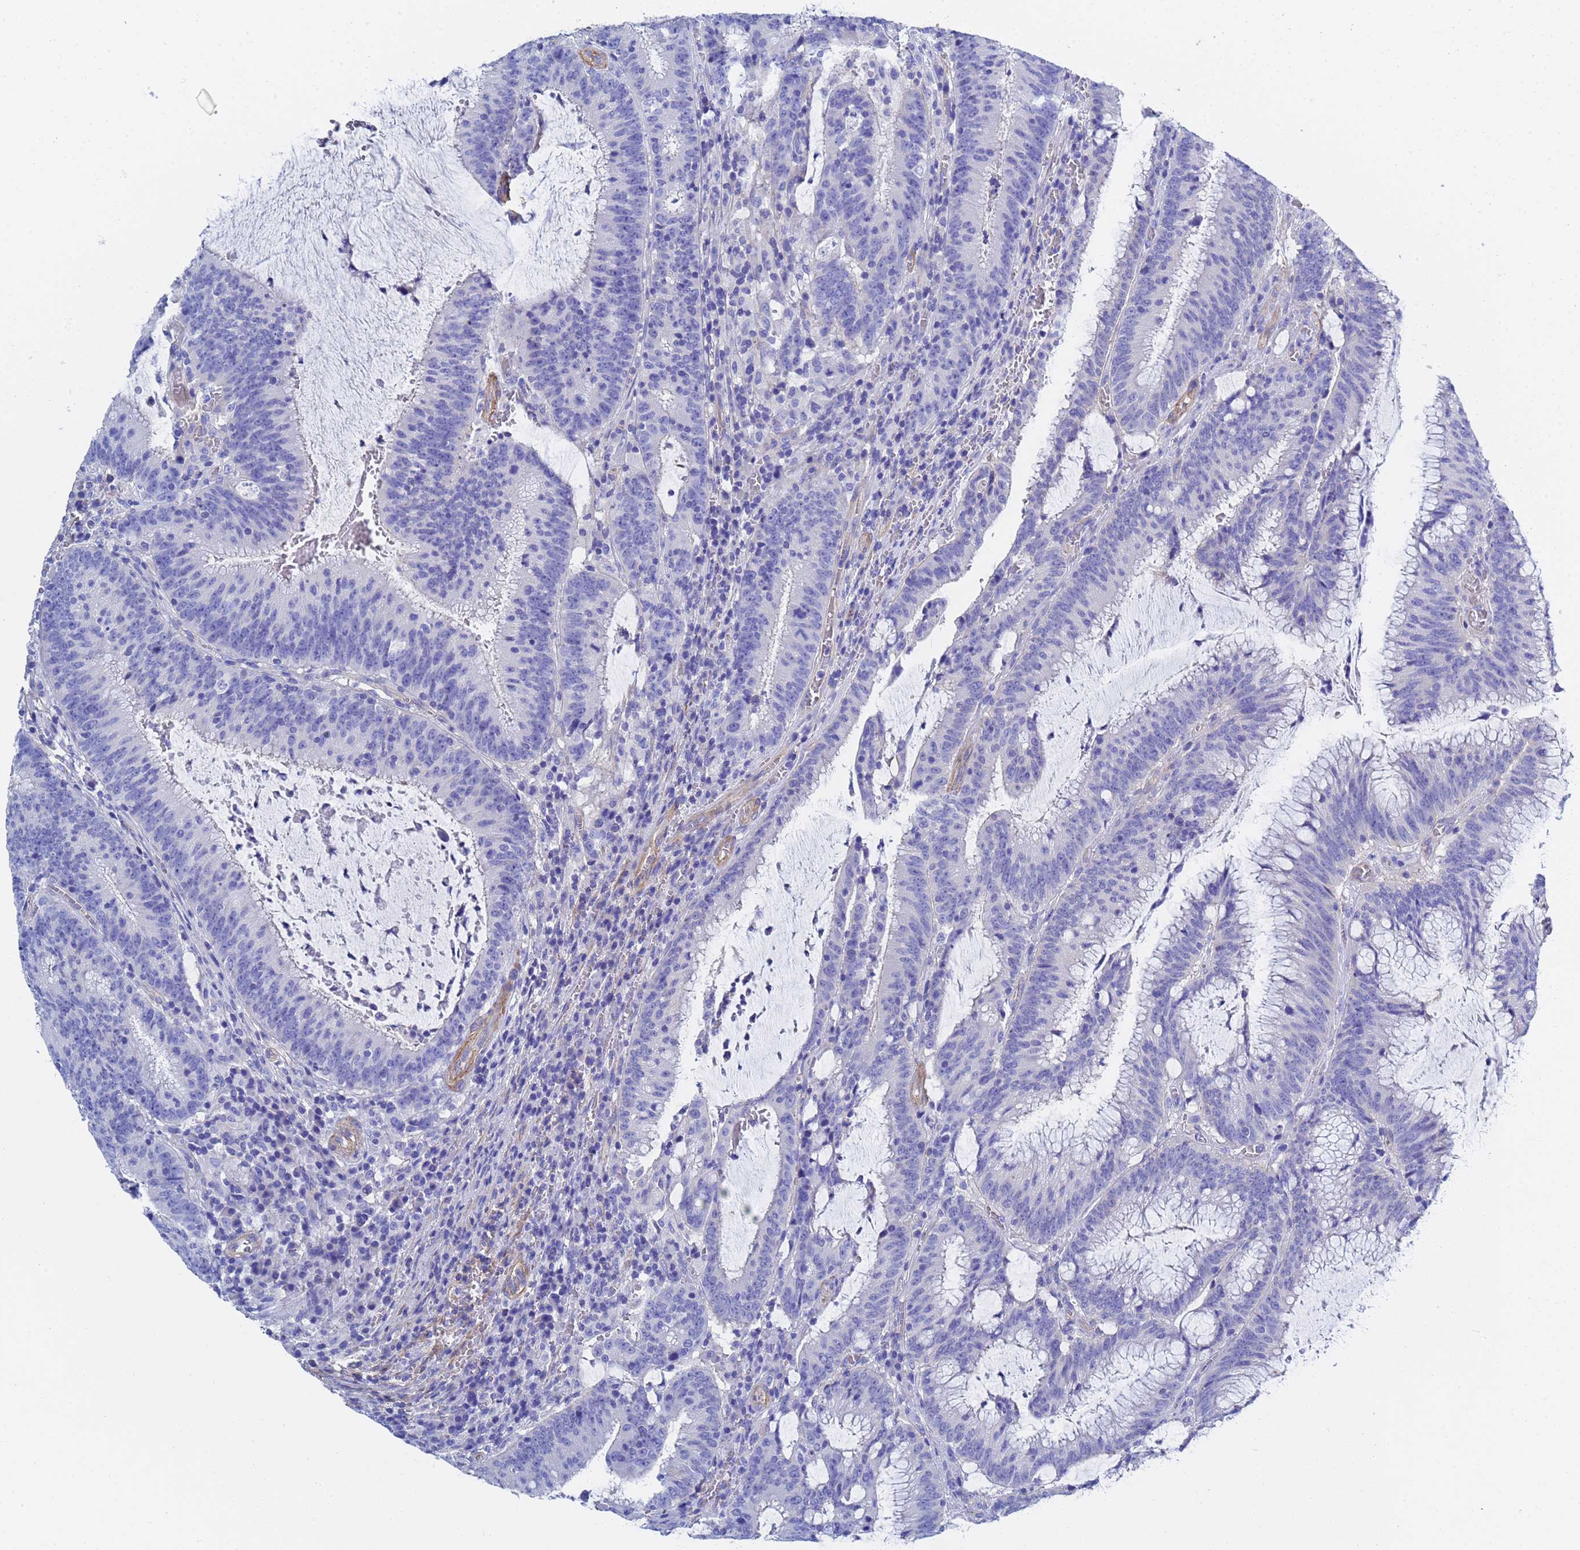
{"staining": {"intensity": "negative", "quantity": "none", "location": "none"}, "tissue": "colorectal cancer", "cell_type": "Tumor cells", "image_type": "cancer", "snomed": [{"axis": "morphology", "description": "Adenocarcinoma, NOS"}, {"axis": "topography", "description": "Rectum"}], "caption": "This is a histopathology image of immunohistochemistry staining of adenocarcinoma (colorectal), which shows no positivity in tumor cells.", "gene": "CST4", "patient": {"sex": "female", "age": 77}}